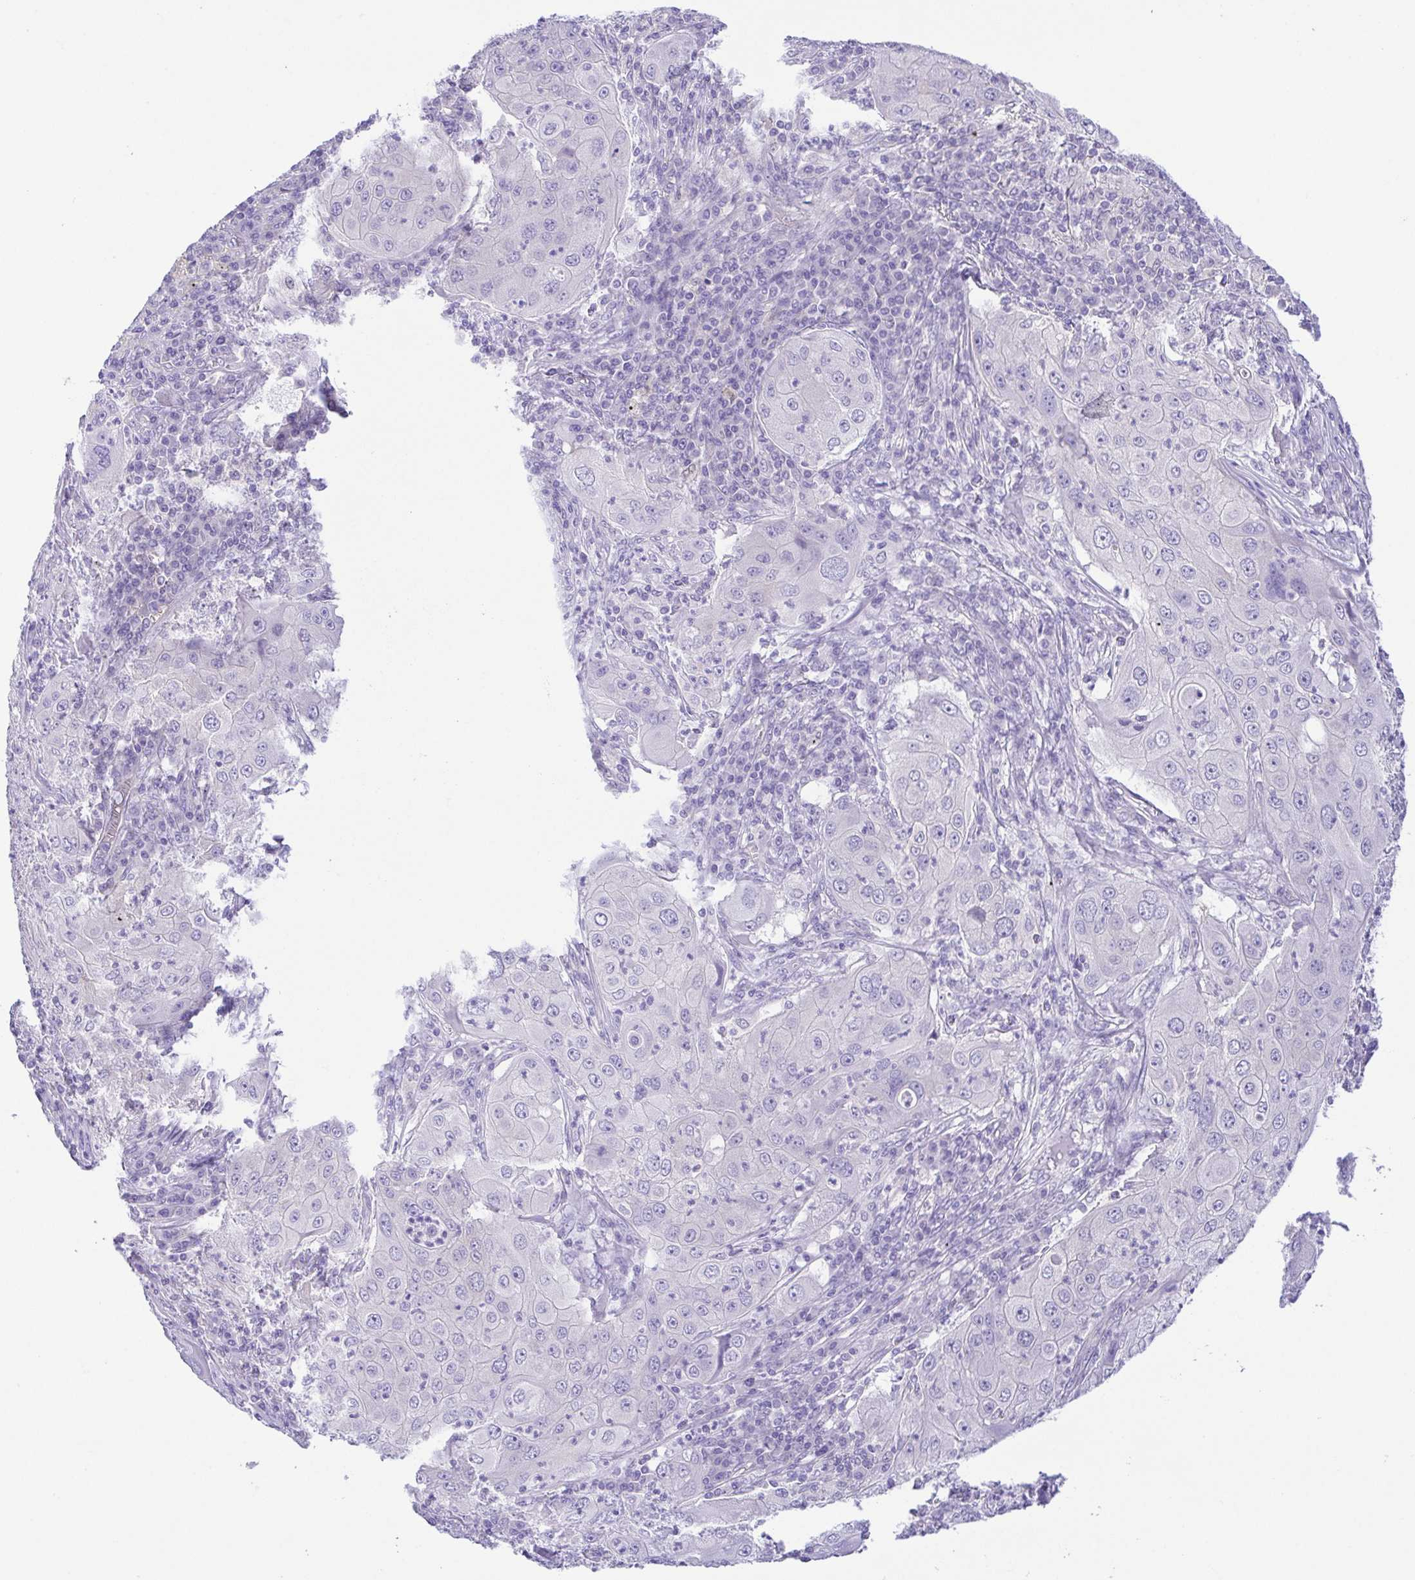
{"staining": {"intensity": "negative", "quantity": "none", "location": "none"}, "tissue": "lung cancer", "cell_type": "Tumor cells", "image_type": "cancer", "snomed": [{"axis": "morphology", "description": "Squamous cell carcinoma, NOS"}, {"axis": "topography", "description": "Lung"}], "caption": "High power microscopy photomicrograph of an immunohistochemistry (IHC) photomicrograph of lung cancer, revealing no significant expression in tumor cells. (DAB immunohistochemistry with hematoxylin counter stain).", "gene": "EPB42", "patient": {"sex": "female", "age": 59}}